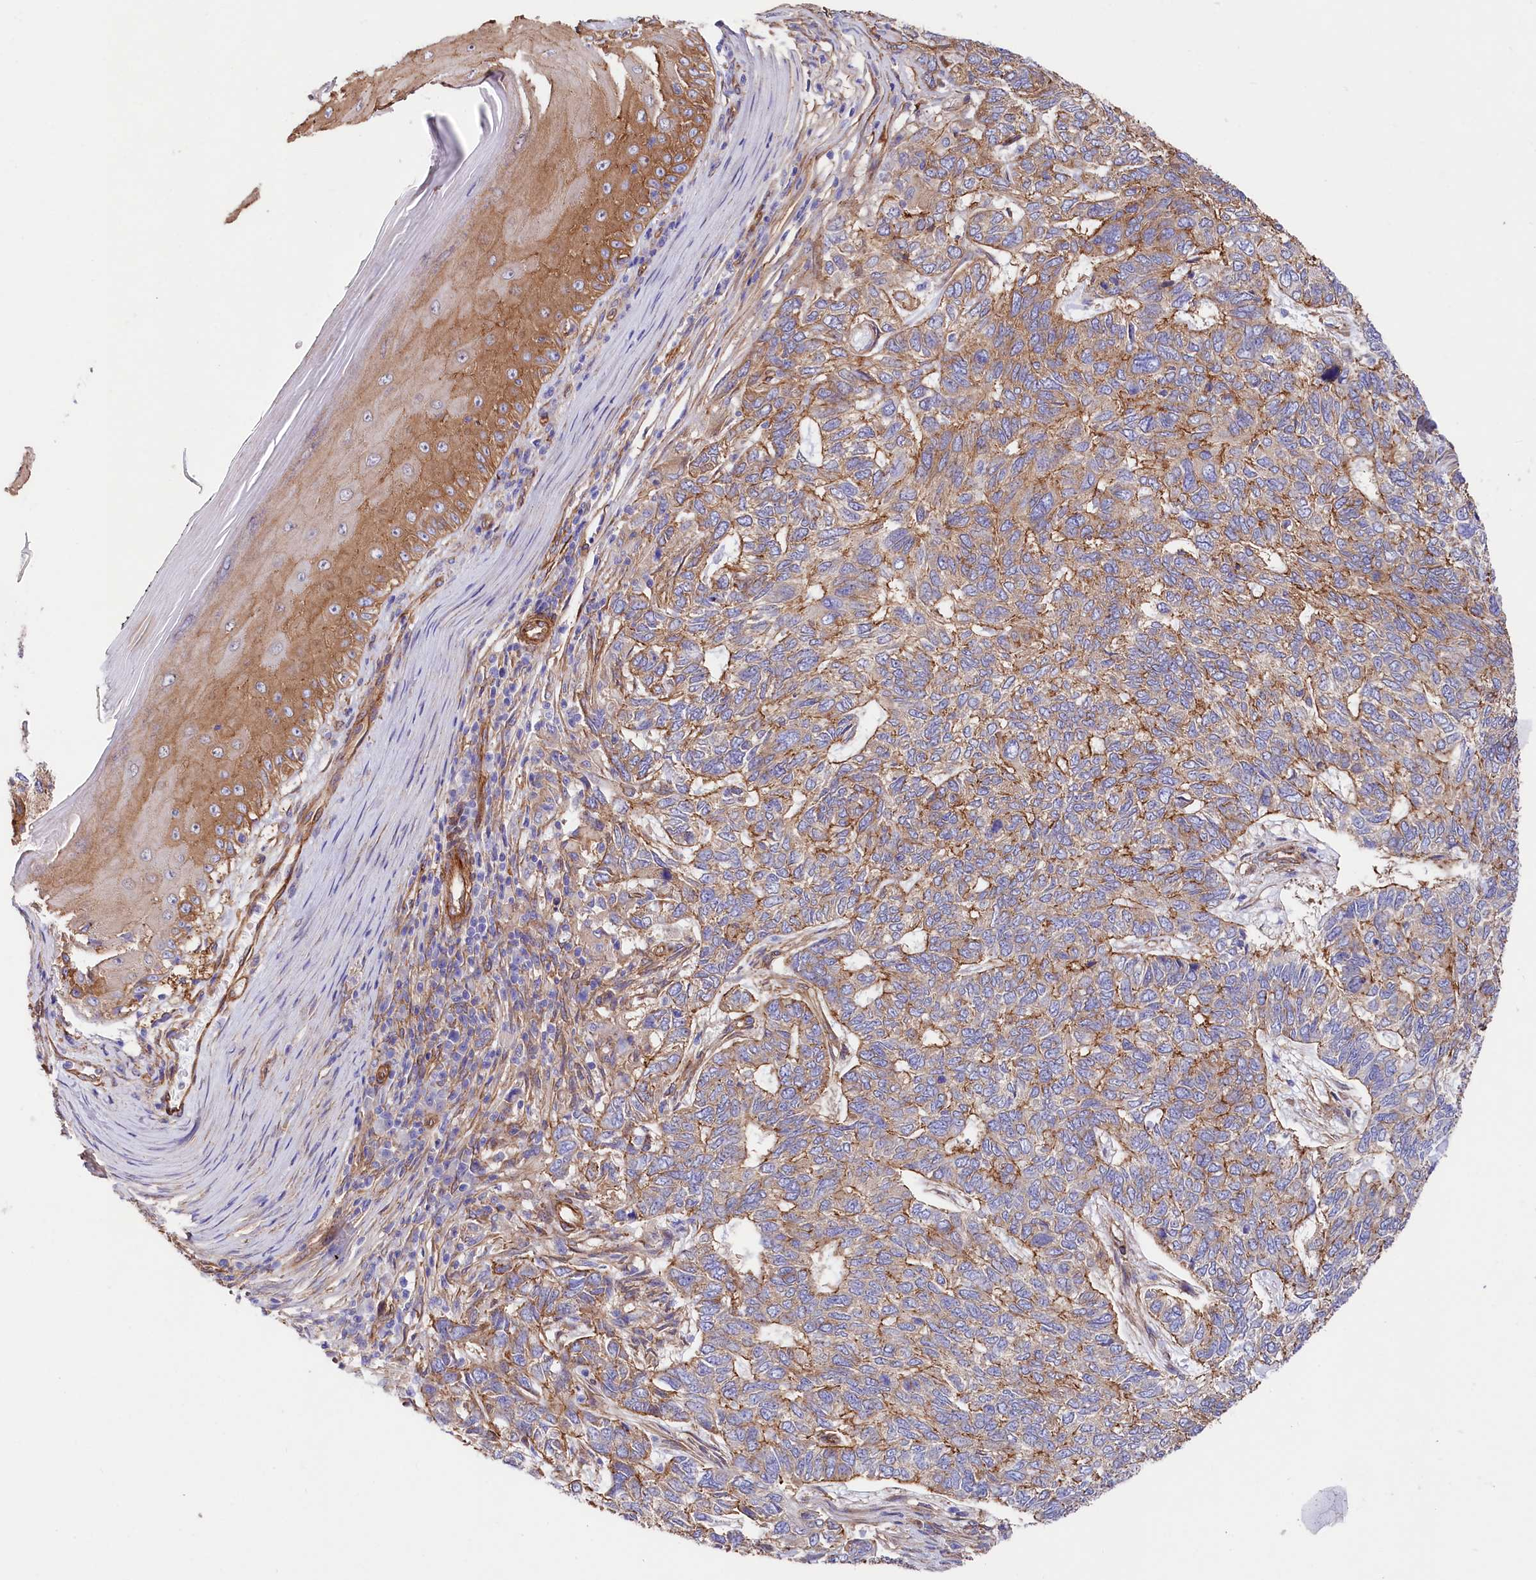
{"staining": {"intensity": "moderate", "quantity": "25%-75%", "location": "cytoplasmic/membranous"}, "tissue": "skin cancer", "cell_type": "Tumor cells", "image_type": "cancer", "snomed": [{"axis": "morphology", "description": "Basal cell carcinoma"}, {"axis": "topography", "description": "Skin"}], "caption": "Protein staining by IHC exhibits moderate cytoplasmic/membranous staining in about 25%-75% of tumor cells in basal cell carcinoma (skin). (DAB (3,3'-diaminobenzidine) IHC with brightfield microscopy, high magnification).", "gene": "TNKS1BP1", "patient": {"sex": "female", "age": 65}}